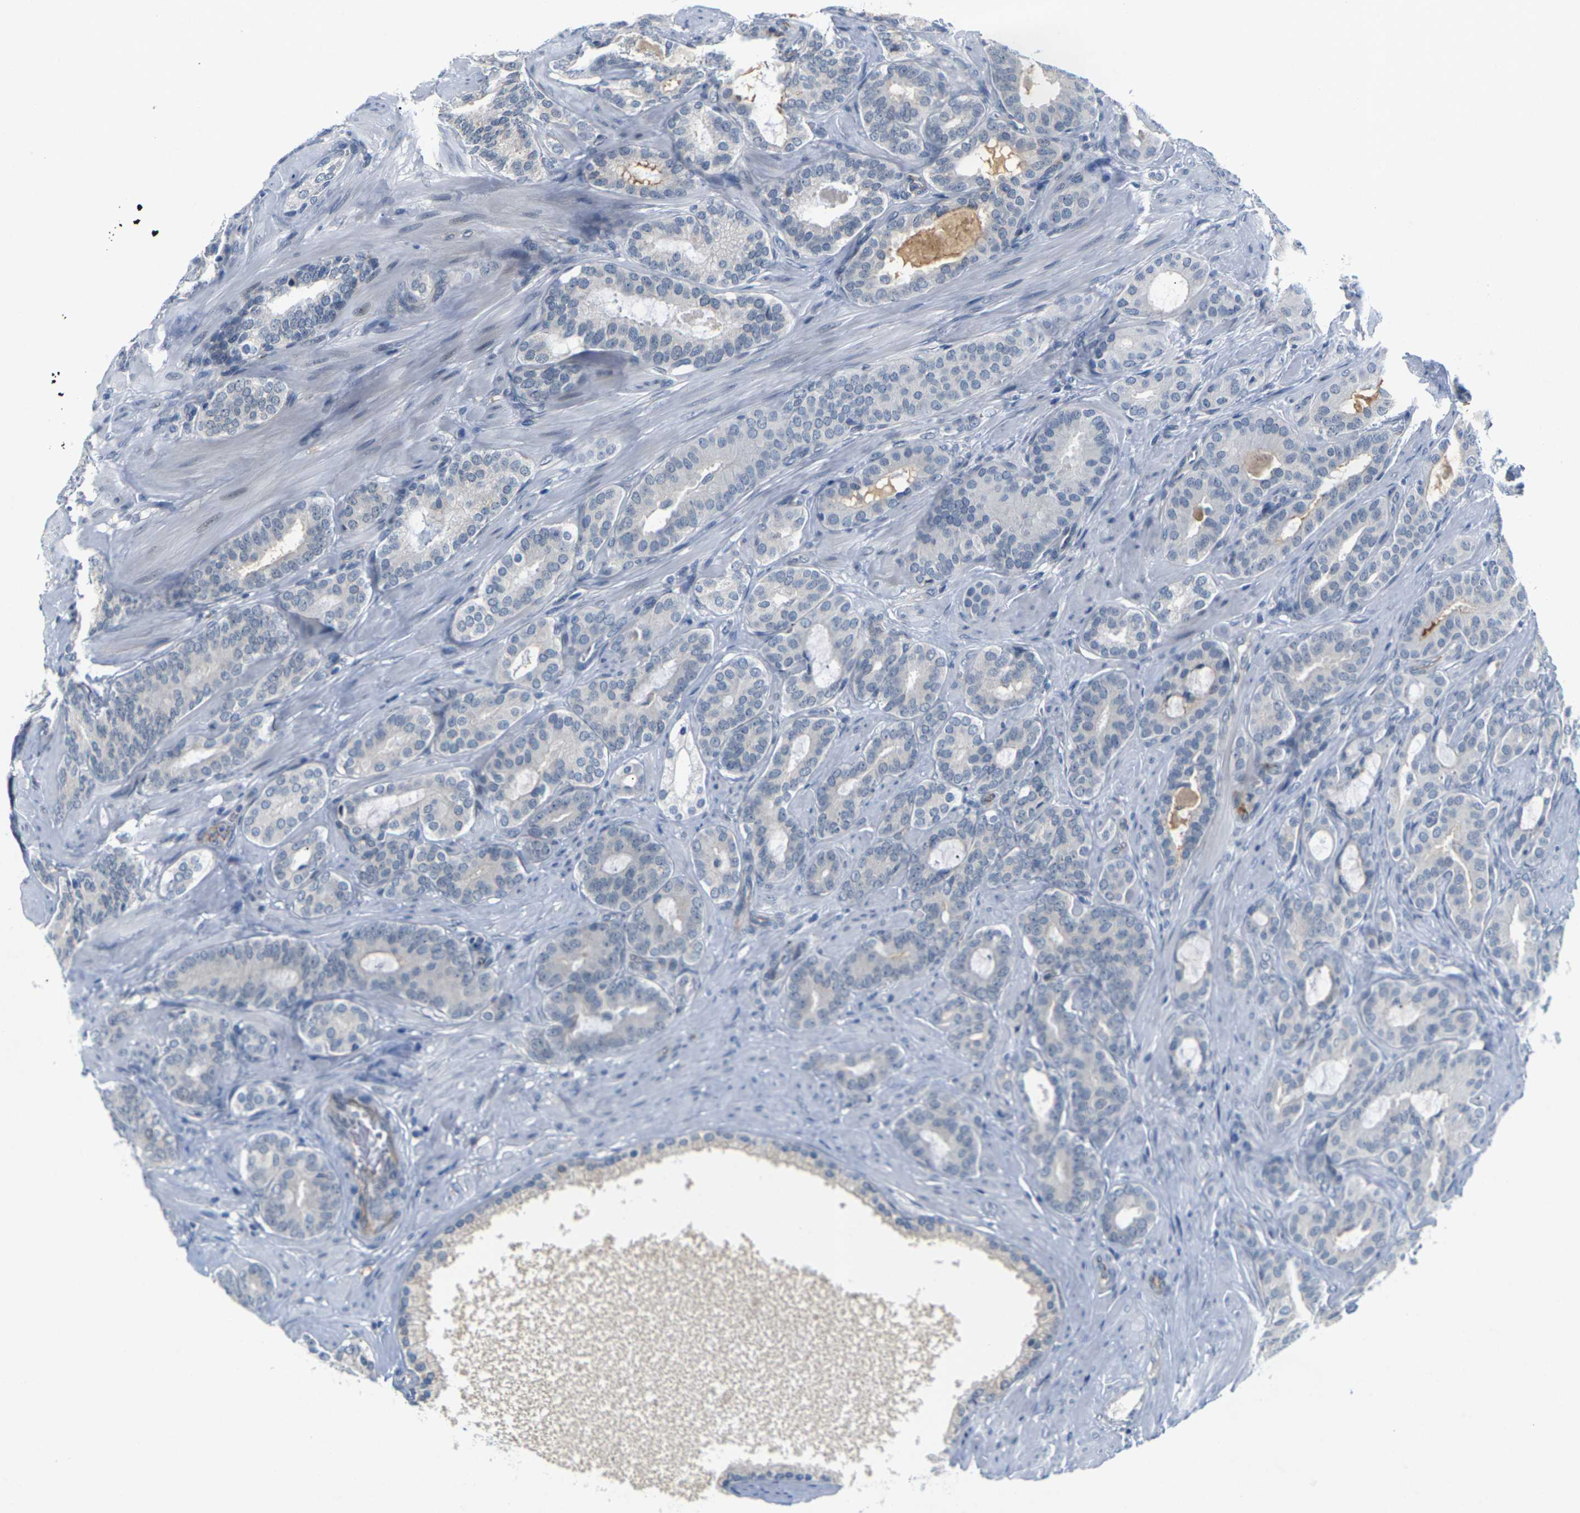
{"staining": {"intensity": "weak", "quantity": "<25%", "location": "cytoplasmic/membranous"}, "tissue": "prostate cancer", "cell_type": "Tumor cells", "image_type": "cancer", "snomed": [{"axis": "morphology", "description": "Adenocarcinoma, Low grade"}, {"axis": "topography", "description": "Prostate"}], "caption": "Micrograph shows no protein positivity in tumor cells of prostate adenocarcinoma (low-grade) tissue. (Immunohistochemistry (ihc), brightfield microscopy, high magnification).", "gene": "PKP2", "patient": {"sex": "male", "age": 63}}